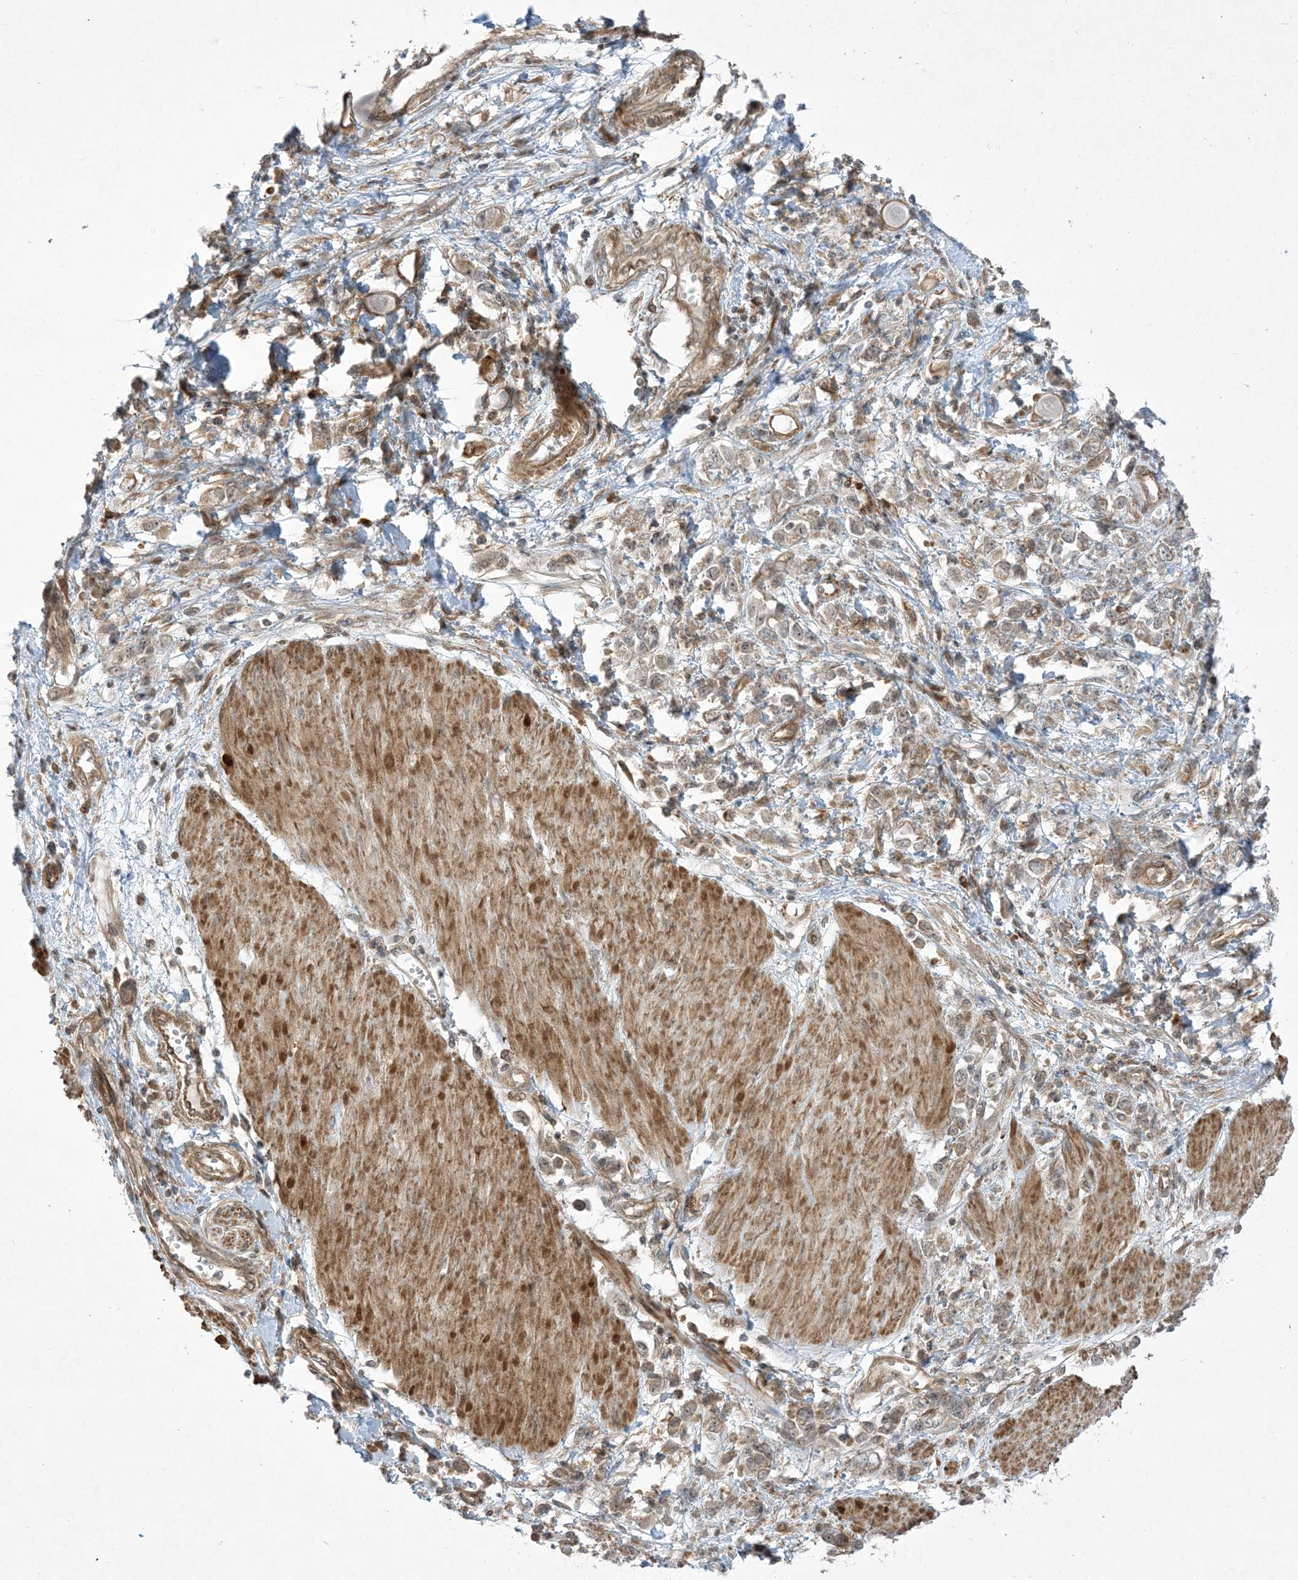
{"staining": {"intensity": "moderate", "quantity": ">75%", "location": "cytoplasmic/membranous,nuclear"}, "tissue": "stomach cancer", "cell_type": "Tumor cells", "image_type": "cancer", "snomed": [{"axis": "morphology", "description": "Adenocarcinoma, NOS"}, {"axis": "topography", "description": "Stomach"}], "caption": "Brown immunohistochemical staining in stomach adenocarcinoma exhibits moderate cytoplasmic/membranous and nuclear positivity in approximately >75% of tumor cells.", "gene": "SOGA3", "patient": {"sex": "female", "age": 76}}